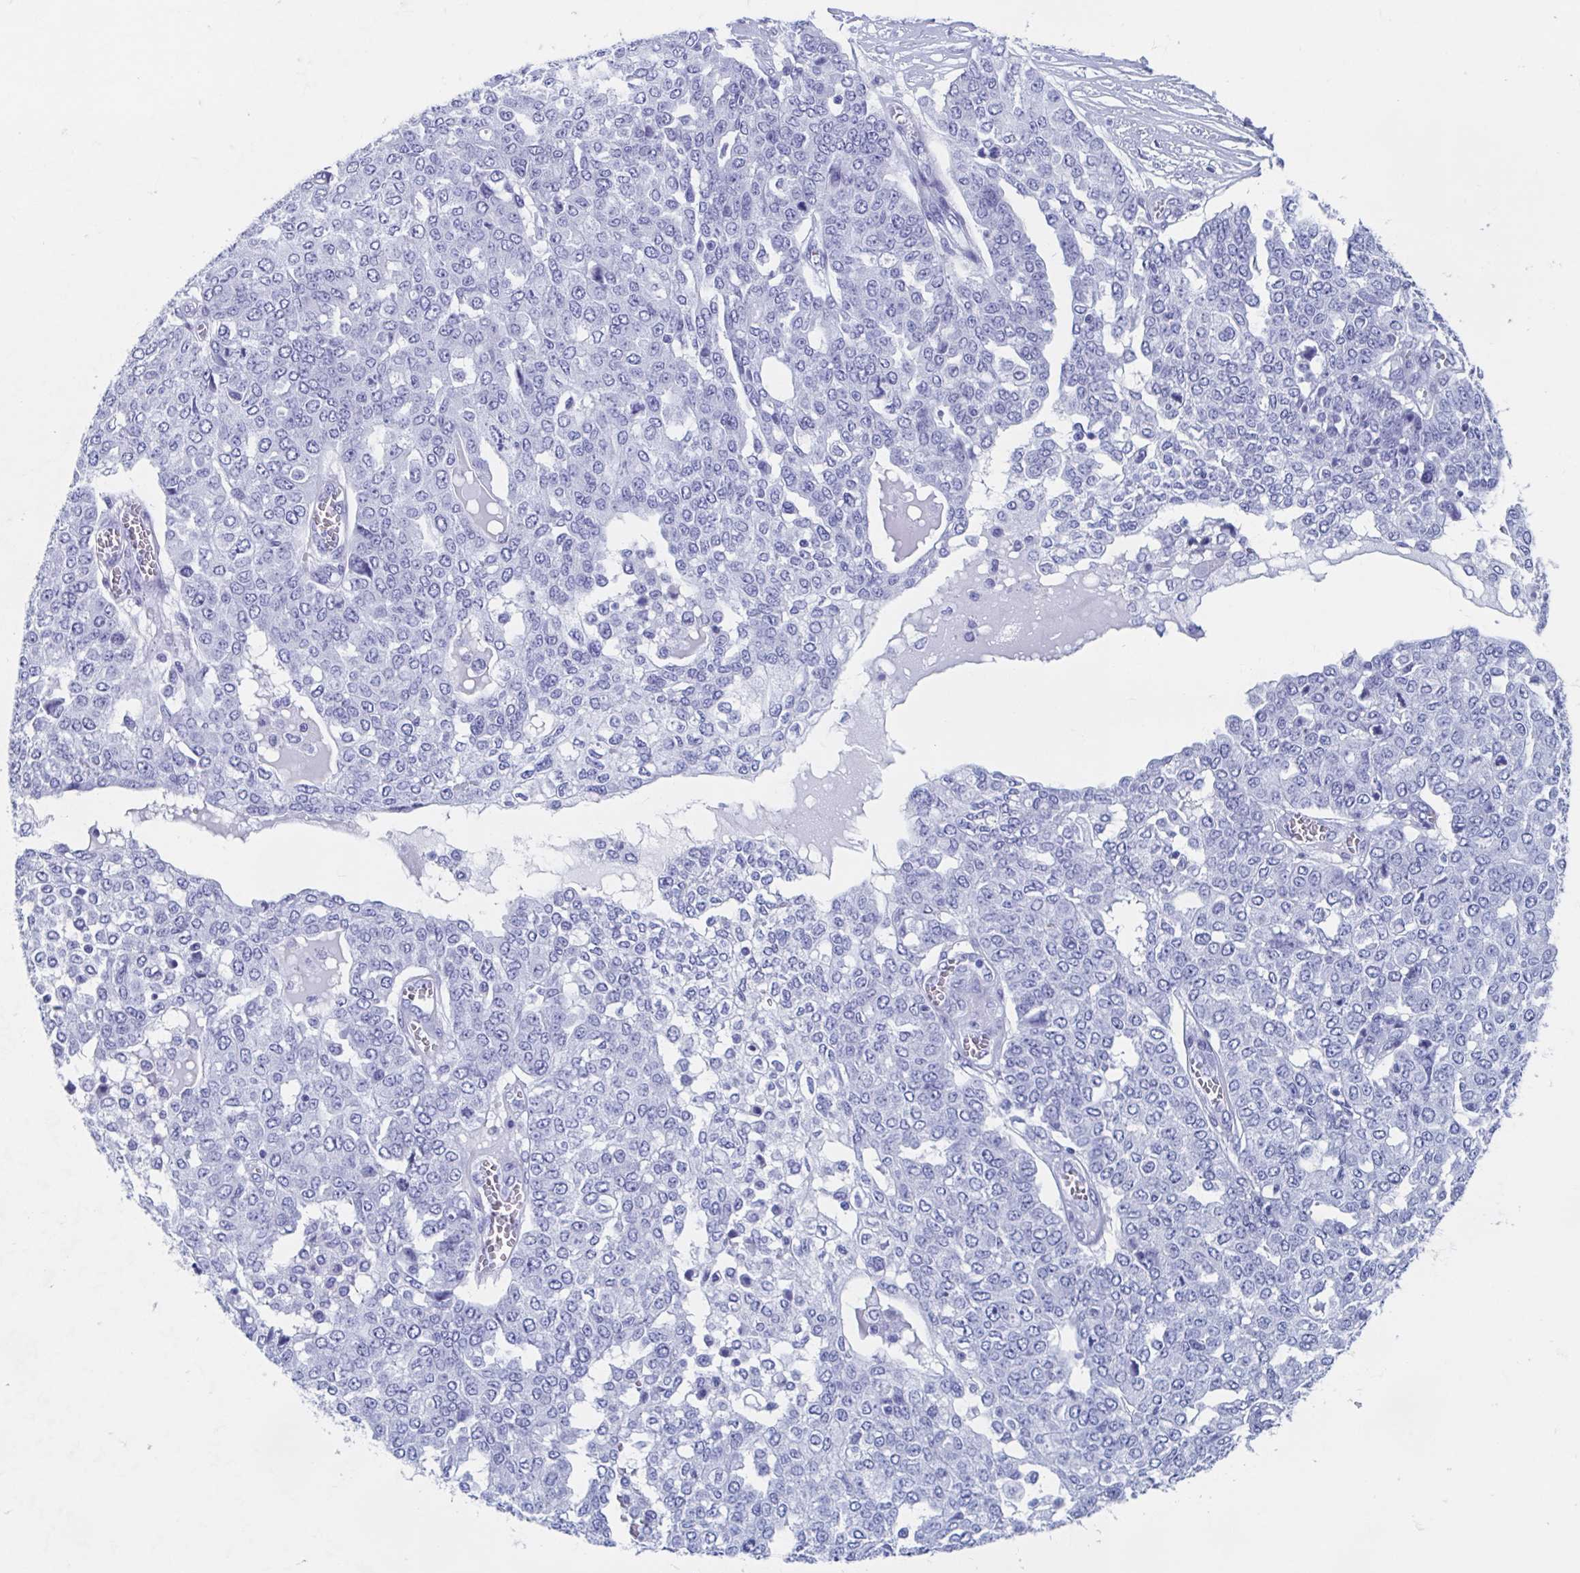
{"staining": {"intensity": "negative", "quantity": "none", "location": "none"}, "tissue": "ovarian cancer", "cell_type": "Tumor cells", "image_type": "cancer", "snomed": [{"axis": "morphology", "description": "Cystadenocarcinoma, serous, NOS"}, {"axis": "topography", "description": "Soft tissue"}, {"axis": "topography", "description": "Ovary"}], "caption": "Immunohistochemistry of ovarian cancer (serous cystadenocarcinoma) demonstrates no expression in tumor cells.", "gene": "HDGFL1", "patient": {"sex": "female", "age": 57}}